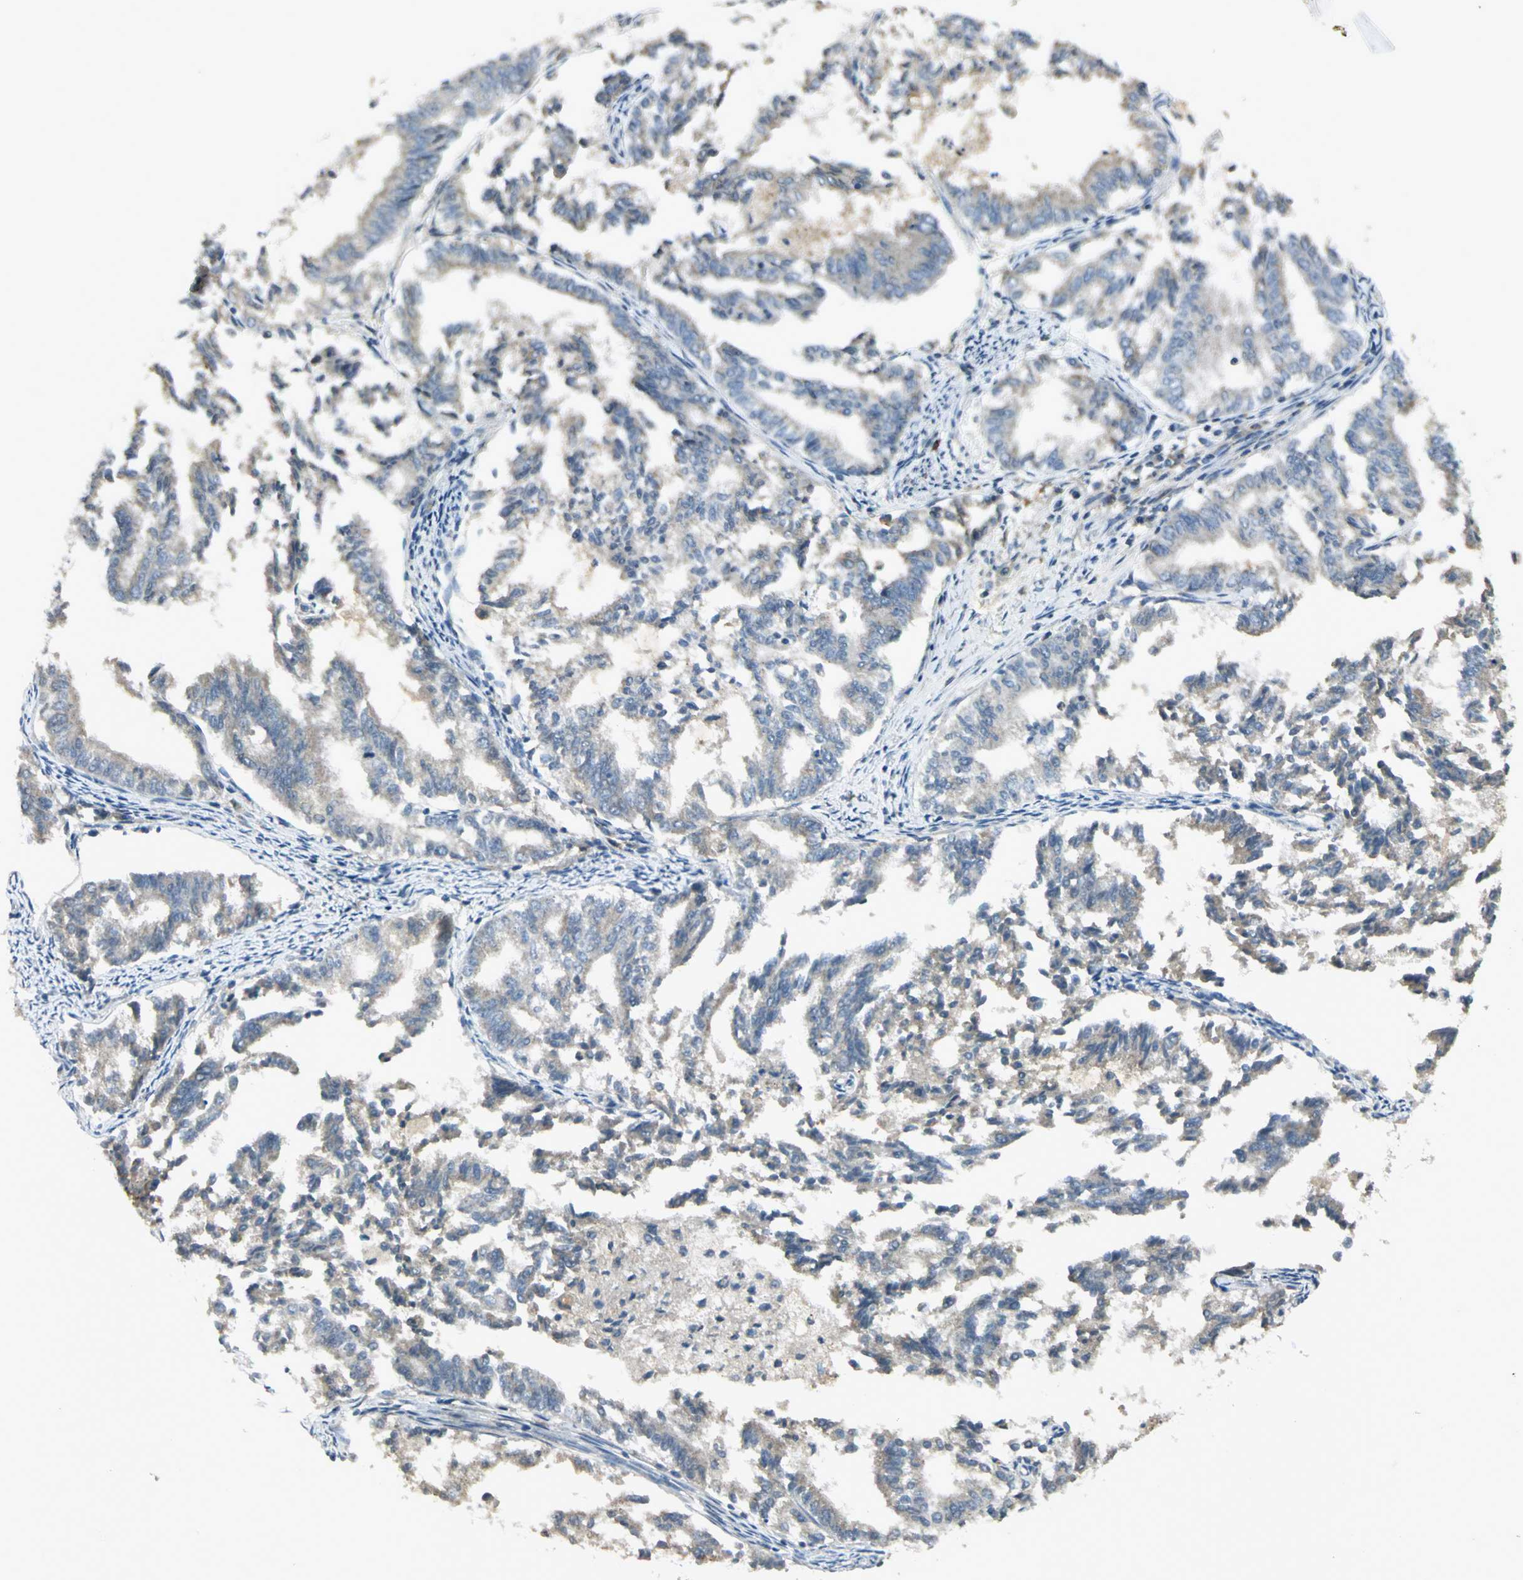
{"staining": {"intensity": "negative", "quantity": "none", "location": "none"}, "tissue": "endometrial cancer", "cell_type": "Tumor cells", "image_type": "cancer", "snomed": [{"axis": "morphology", "description": "Adenocarcinoma, NOS"}, {"axis": "topography", "description": "Endometrium"}], "caption": "Immunohistochemistry histopathology image of endometrial adenocarcinoma stained for a protein (brown), which reveals no expression in tumor cells. The staining is performed using DAB brown chromogen with nuclei counter-stained in using hematoxylin.", "gene": "PROC", "patient": {"sex": "female", "age": 79}}